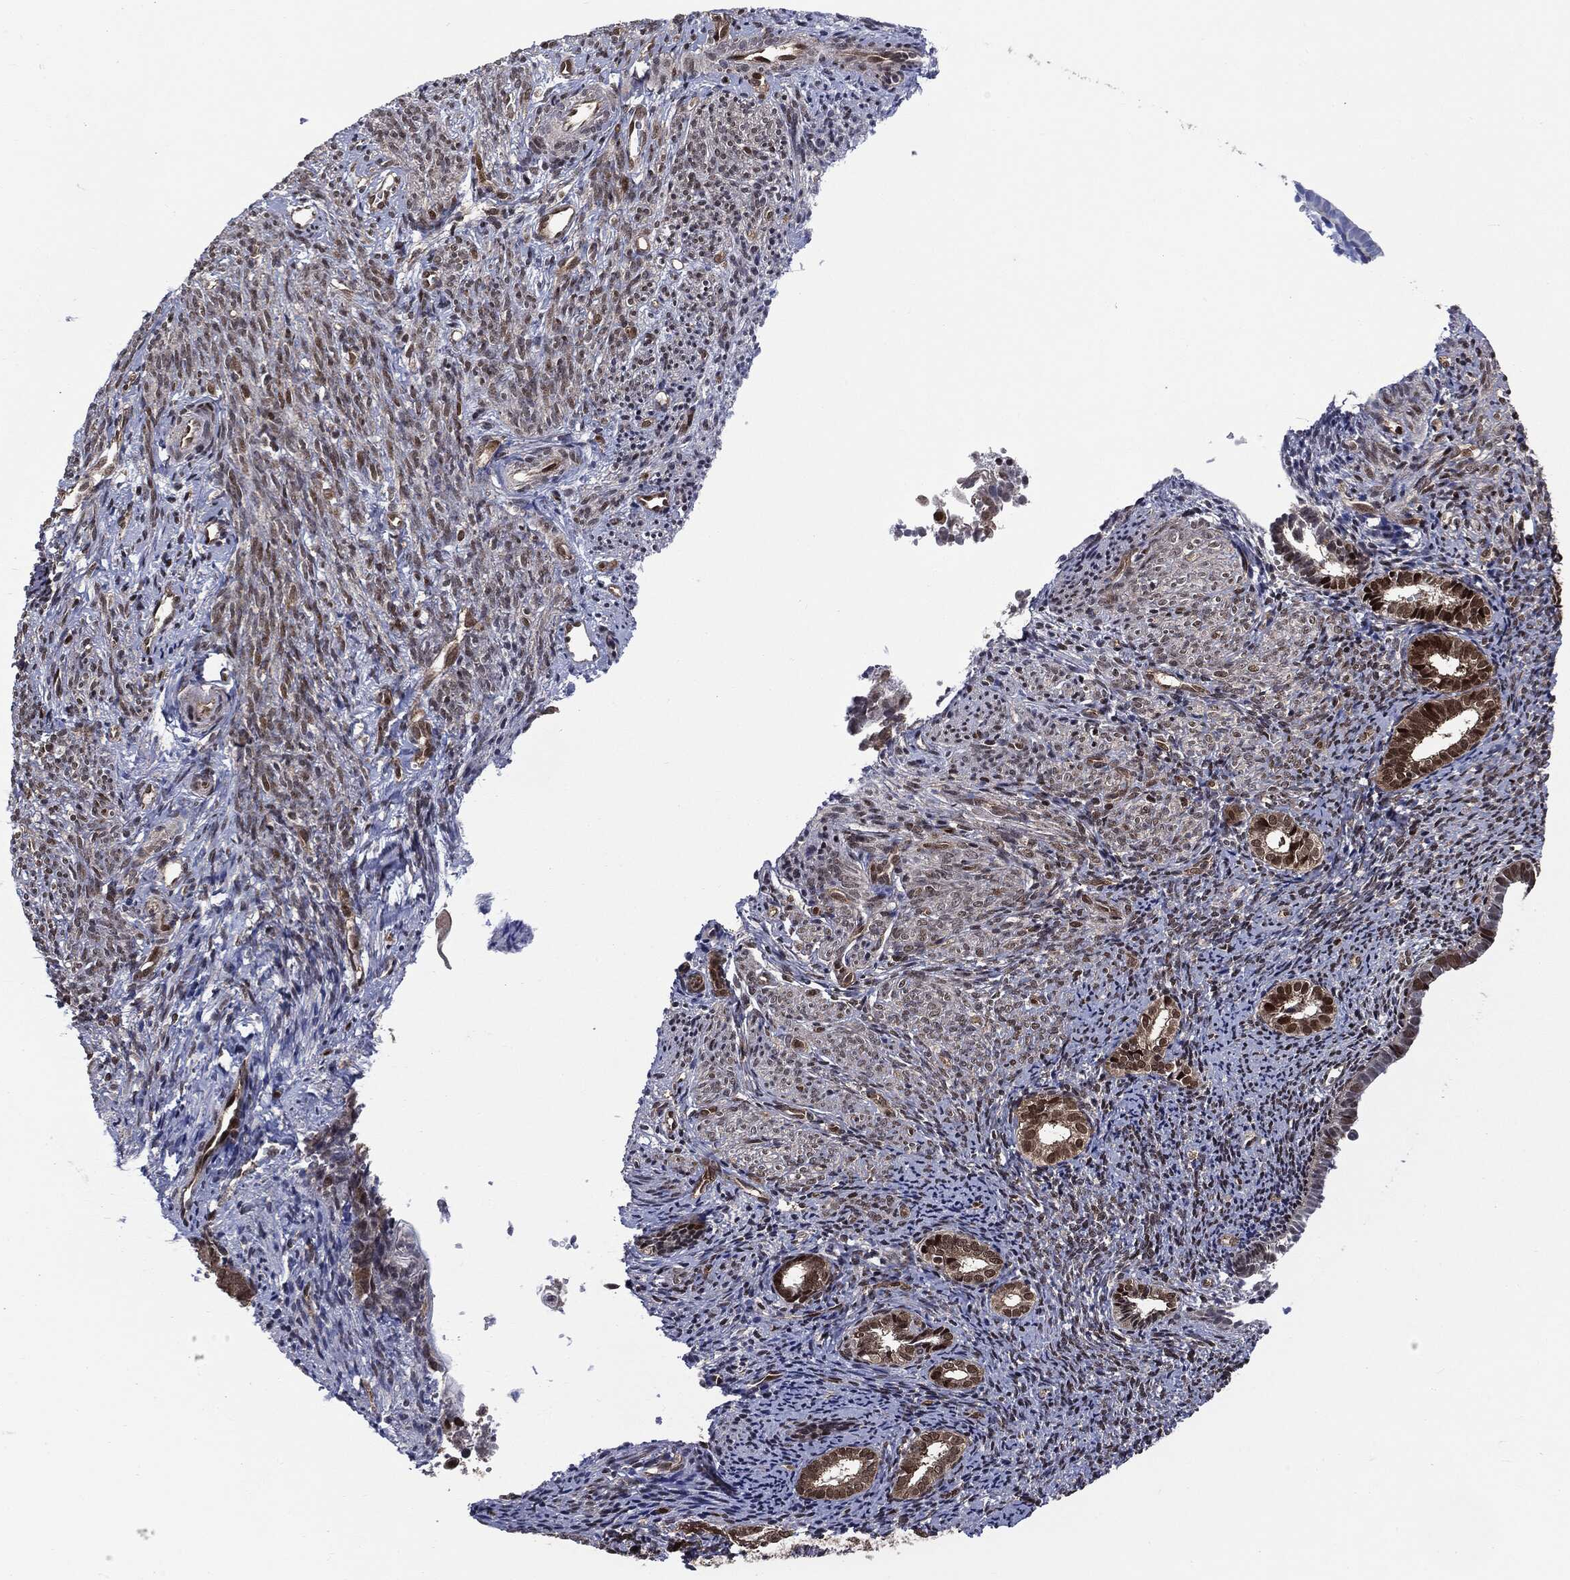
{"staining": {"intensity": "moderate", "quantity": ">75%", "location": "cytoplasmic/membranous,nuclear"}, "tissue": "endometrial cancer", "cell_type": "Tumor cells", "image_type": "cancer", "snomed": [{"axis": "morphology", "description": "Adenocarcinoma, NOS"}, {"axis": "topography", "description": "Endometrium"}], "caption": "Human endometrial adenocarcinoma stained with a protein marker reveals moderate staining in tumor cells.", "gene": "PTPA", "patient": {"sex": "female", "age": 56}}